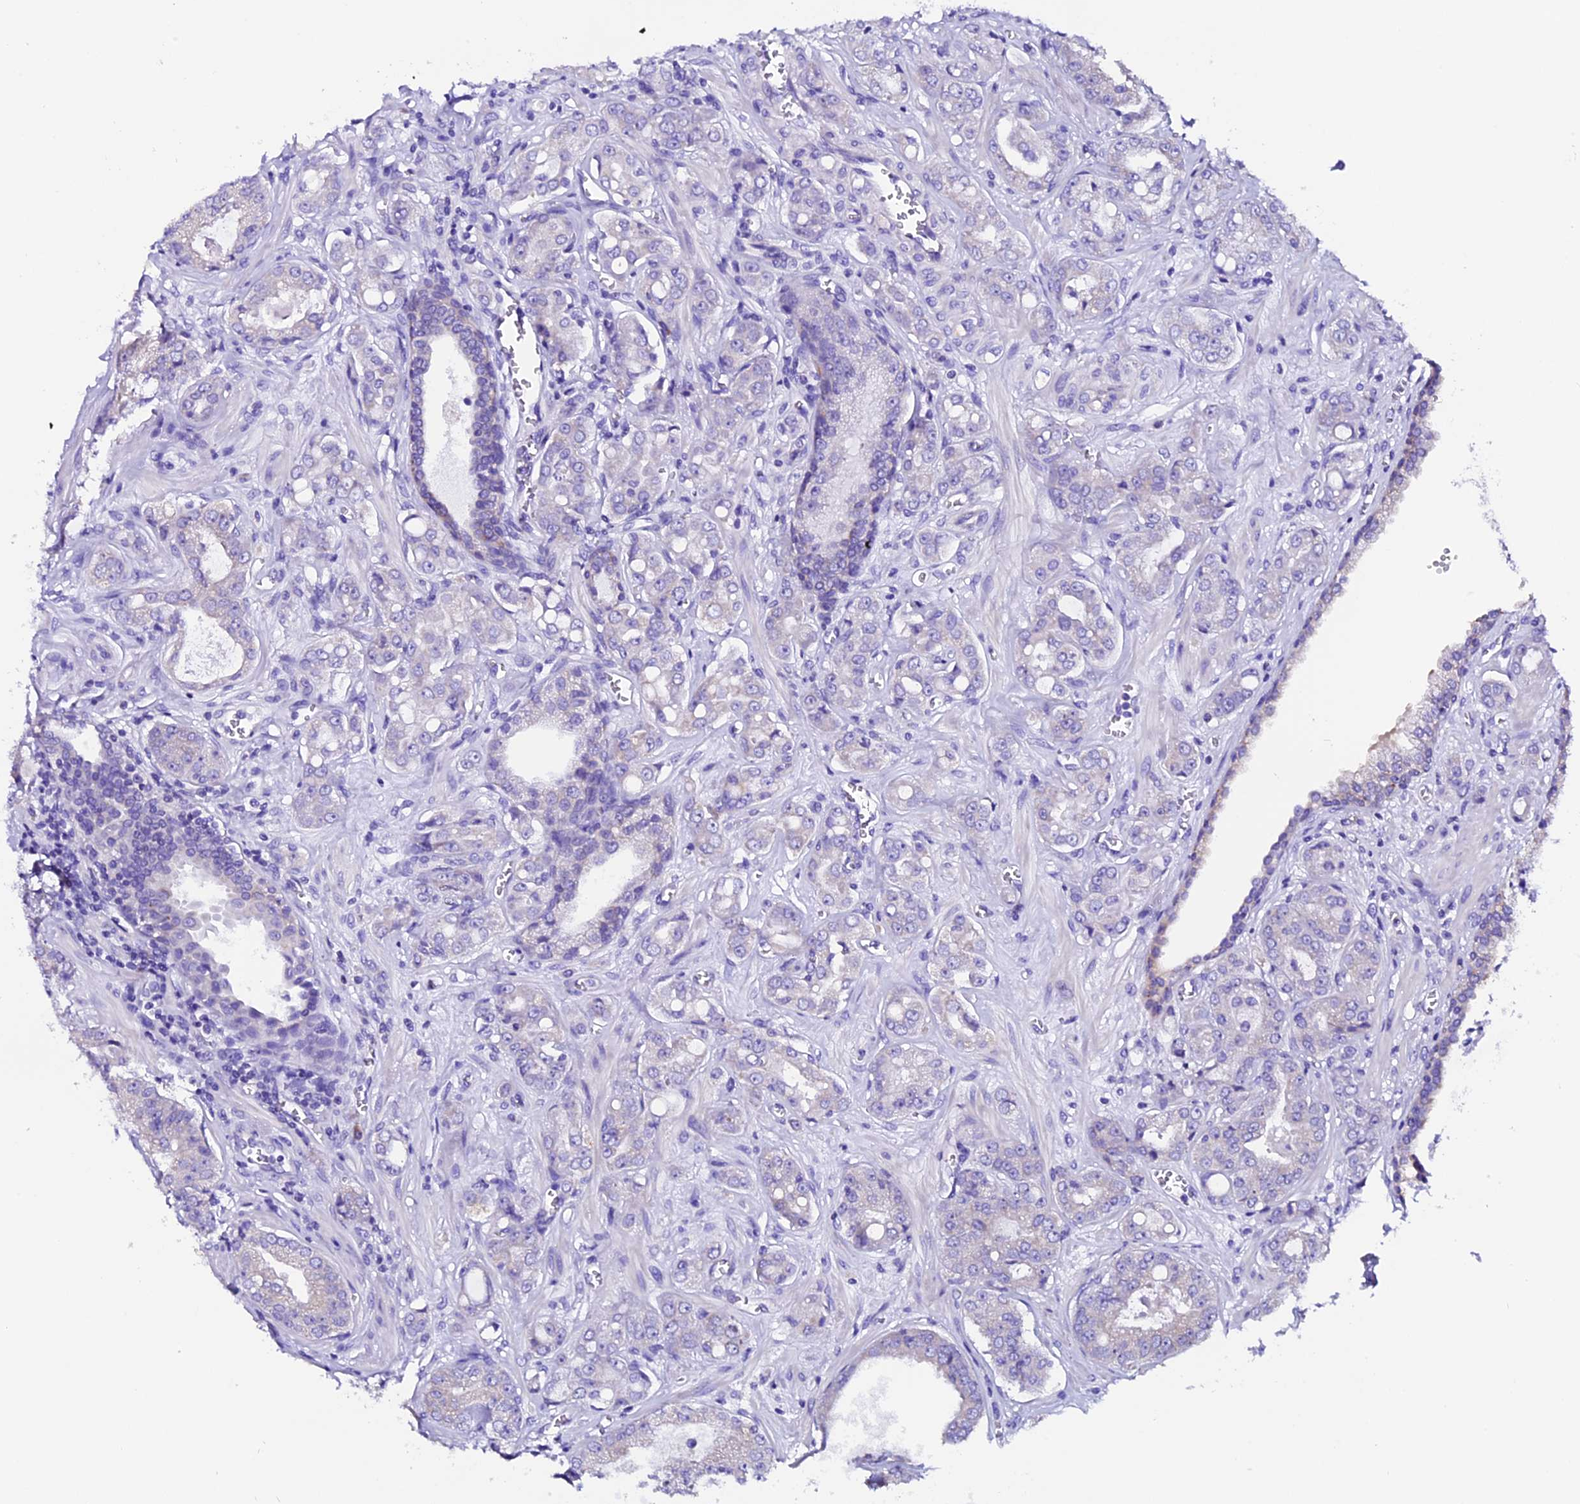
{"staining": {"intensity": "moderate", "quantity": "<25%", "location": "cytoplasmic/membranous"}, "tissue": "prostate cancer", "cell_type": "Tumor cells", "image_type": "cancer", "snomed": [{"axis": "morphology", "description": "Adenocarcinoma, High grade"}, {"axis": "topography", "description": "Prostate"}], "caption": "Moderate cytoplasmic/membranous staining is appreciated in approximately <25% of tumor cells in prostate high-grade adenocarcinoma.", "gene": "COMTD1", "patient": {"sex": "male", "age": 74}}